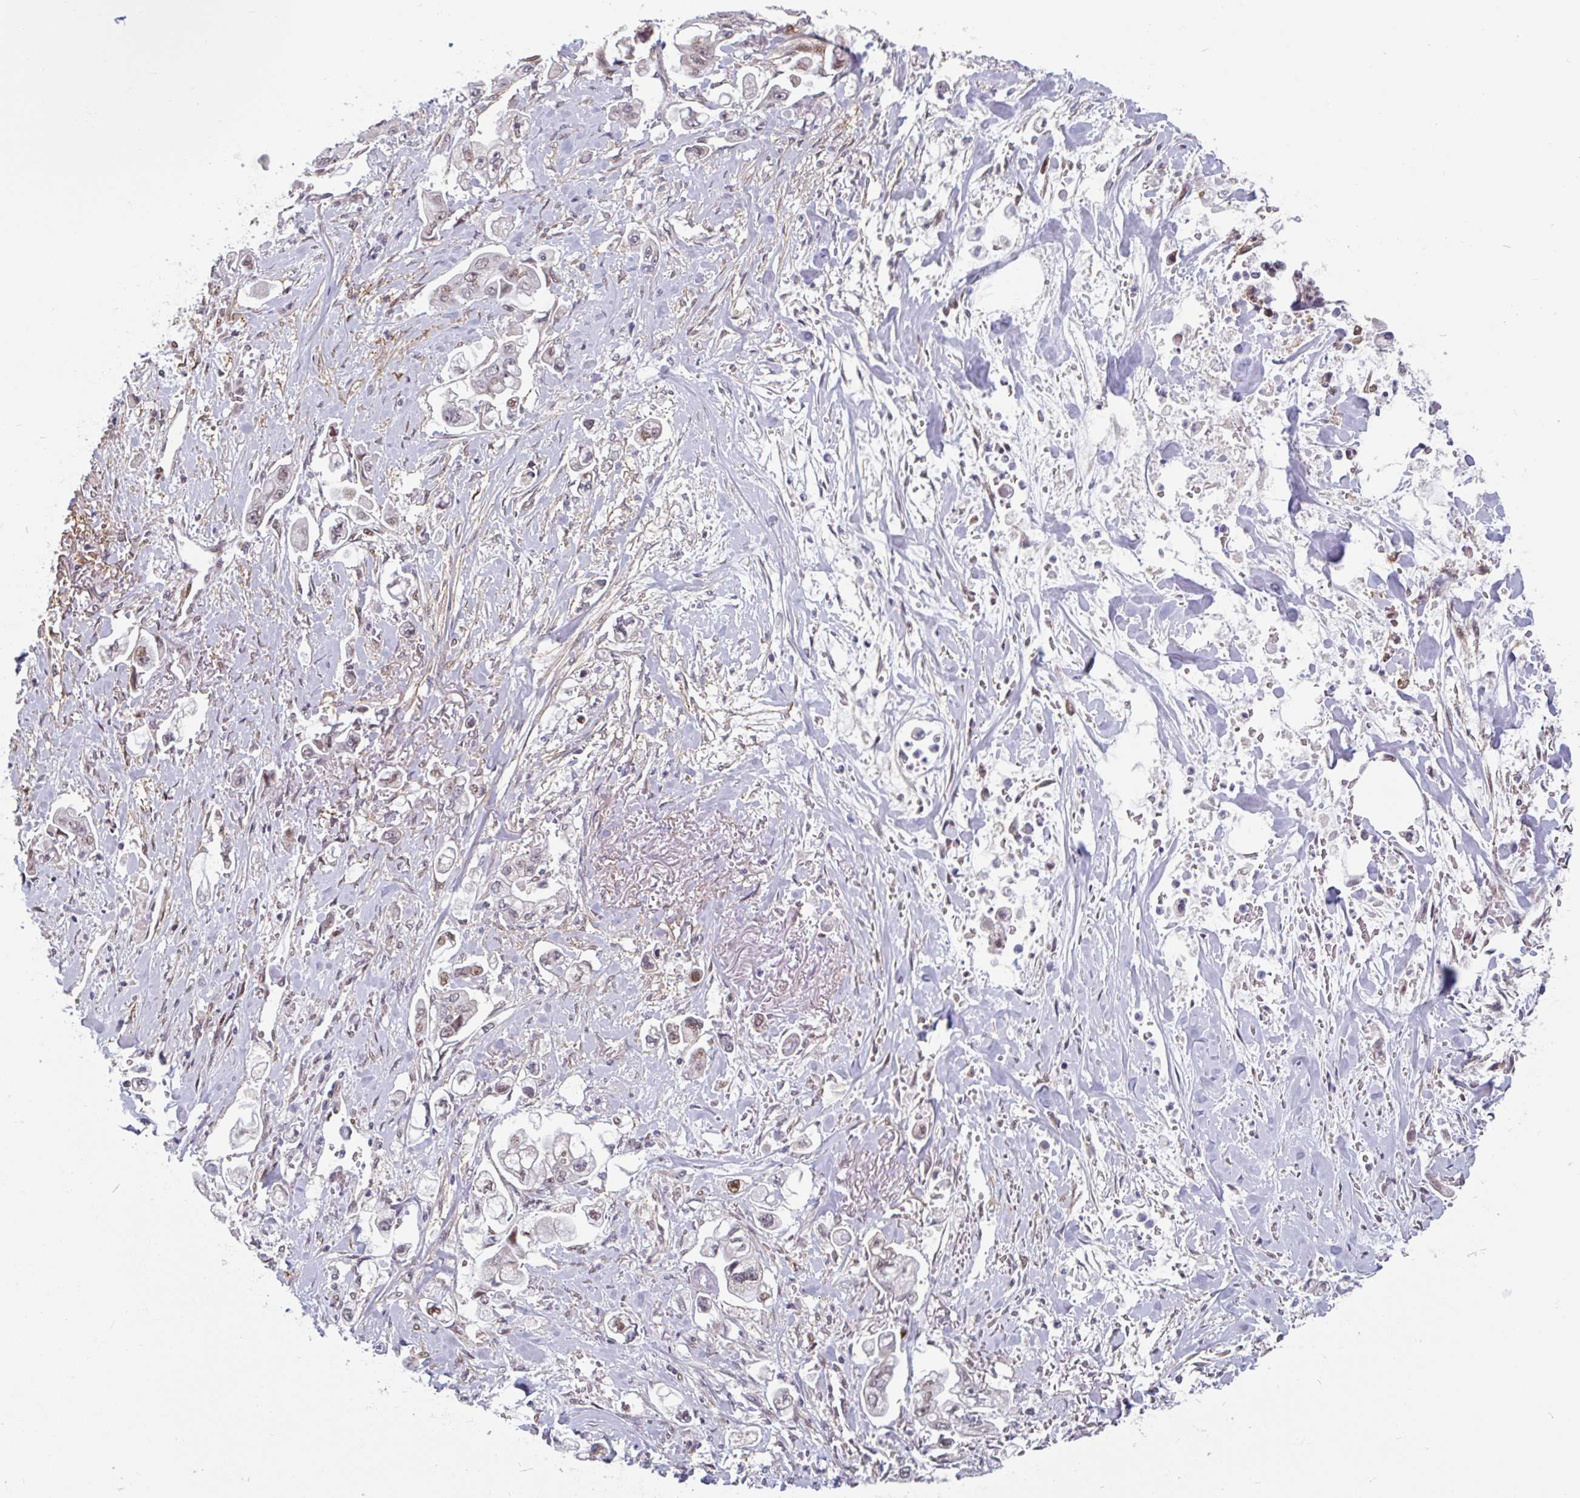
{"staining": {"intensity": "weak", "quantity": "<25%", "location": "nuclear"}, "tissue": "stomach cancer", "cell_type": "Tumor cells", "image_type": "cancer", "snomed": [{"axis": "morphology", "description": "Adenocarcinoma, NOS"}, {"axis": "topography", "description": "Stomach"}], "caption": "This is an IHC photomicrograph of human adenocarcinoma (stomach). There is no expression in tumor cells.", "gene": "TMEM119", "patient": {"sex": "male", "age": 62}}